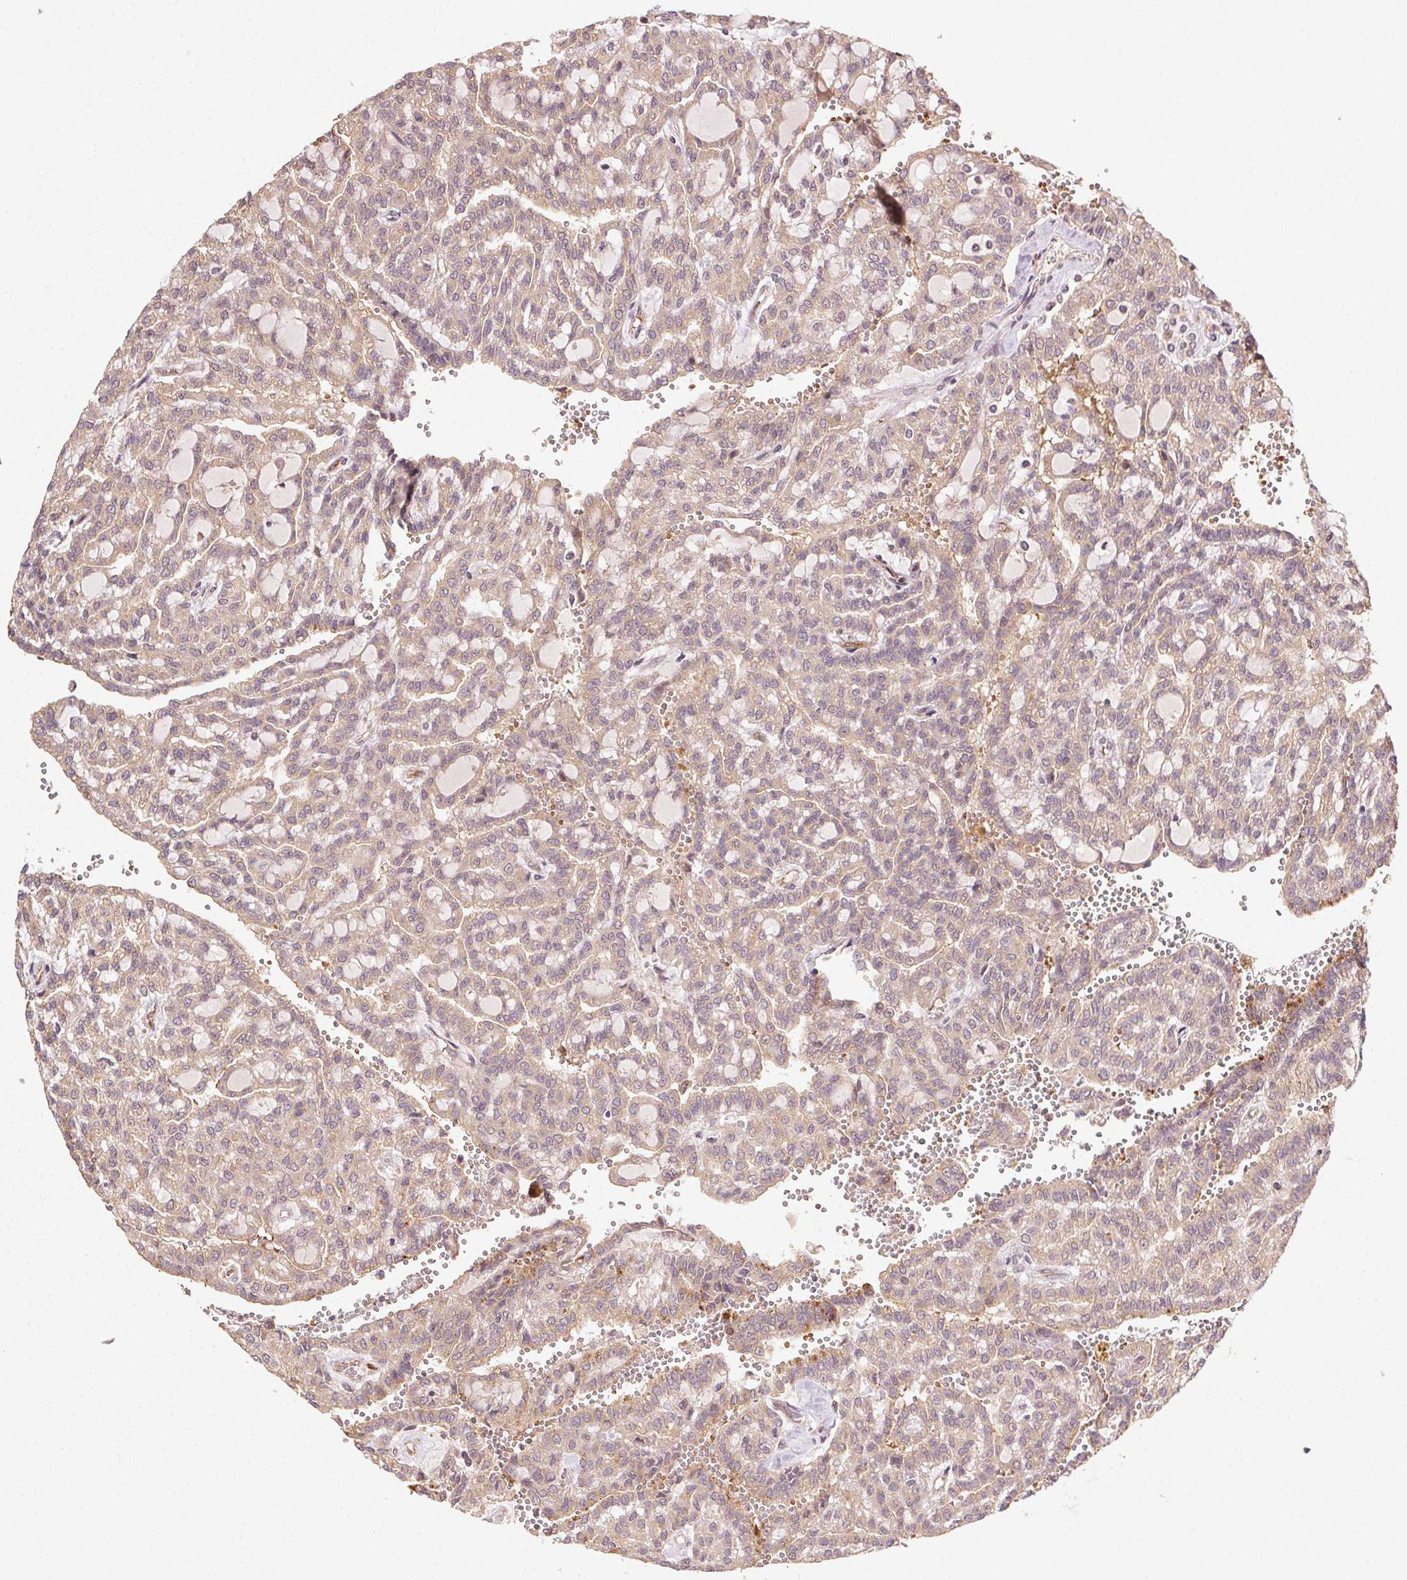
{"staining": {"intensity": "moderate", "quantity": ">75%", "location": "cytoplasmic/membranous"}, "tissue": "renal cancer", "cell_type": "Tumor cells", "image_type": "cancer", "snomed": [{"axis": "morphology", "description": "Adenocarcinoma, NOS"}, {"axis": "topography", "description": "Kidney"}], "caption": "There is medium levels of moderate cytoplasmic/membranous staining in tumor cells of renal adenocarcinoma, as demonstrated by immunohistochemical staining (brown color).", "gene": "KLHL15", "patient": {"sex": "male", "age": 63}}